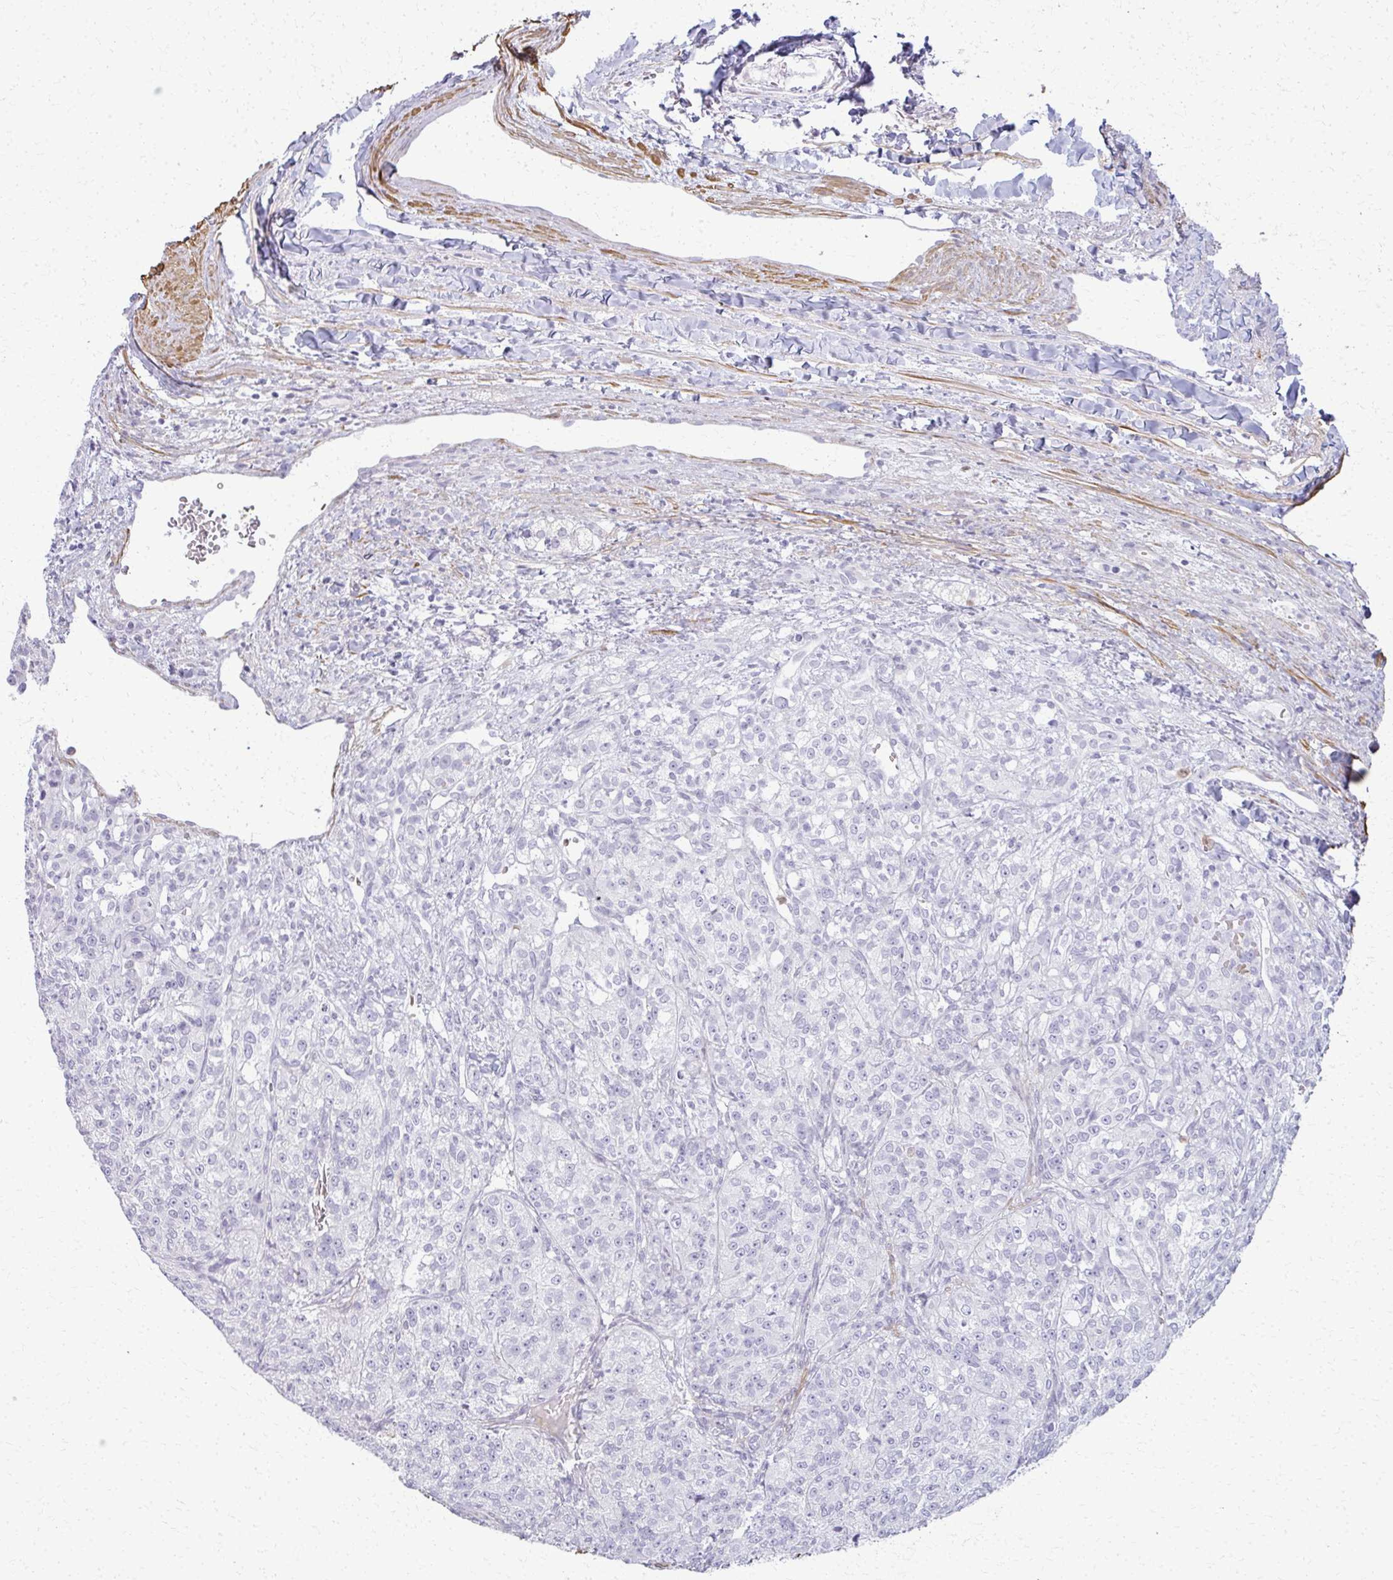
{"staining": {"intensity": "negative", "quantity": "none", "location": "none"}, "tissue": "renal cancer", "cell_type": "Tumor cells", "image_type": "cancer", "snomed": [{"axis": "morphology", "description": "Adenocarcinoma, NOS"}, {"axis": "topography", "description": "Kidney"}], "caption": "An image of renal cancer (adenocarcinoma) stained for a protein demonstrates no brown staining in tumor cells.", "gene": "CA3", "patient": {"sex": "female", "age": 63}}